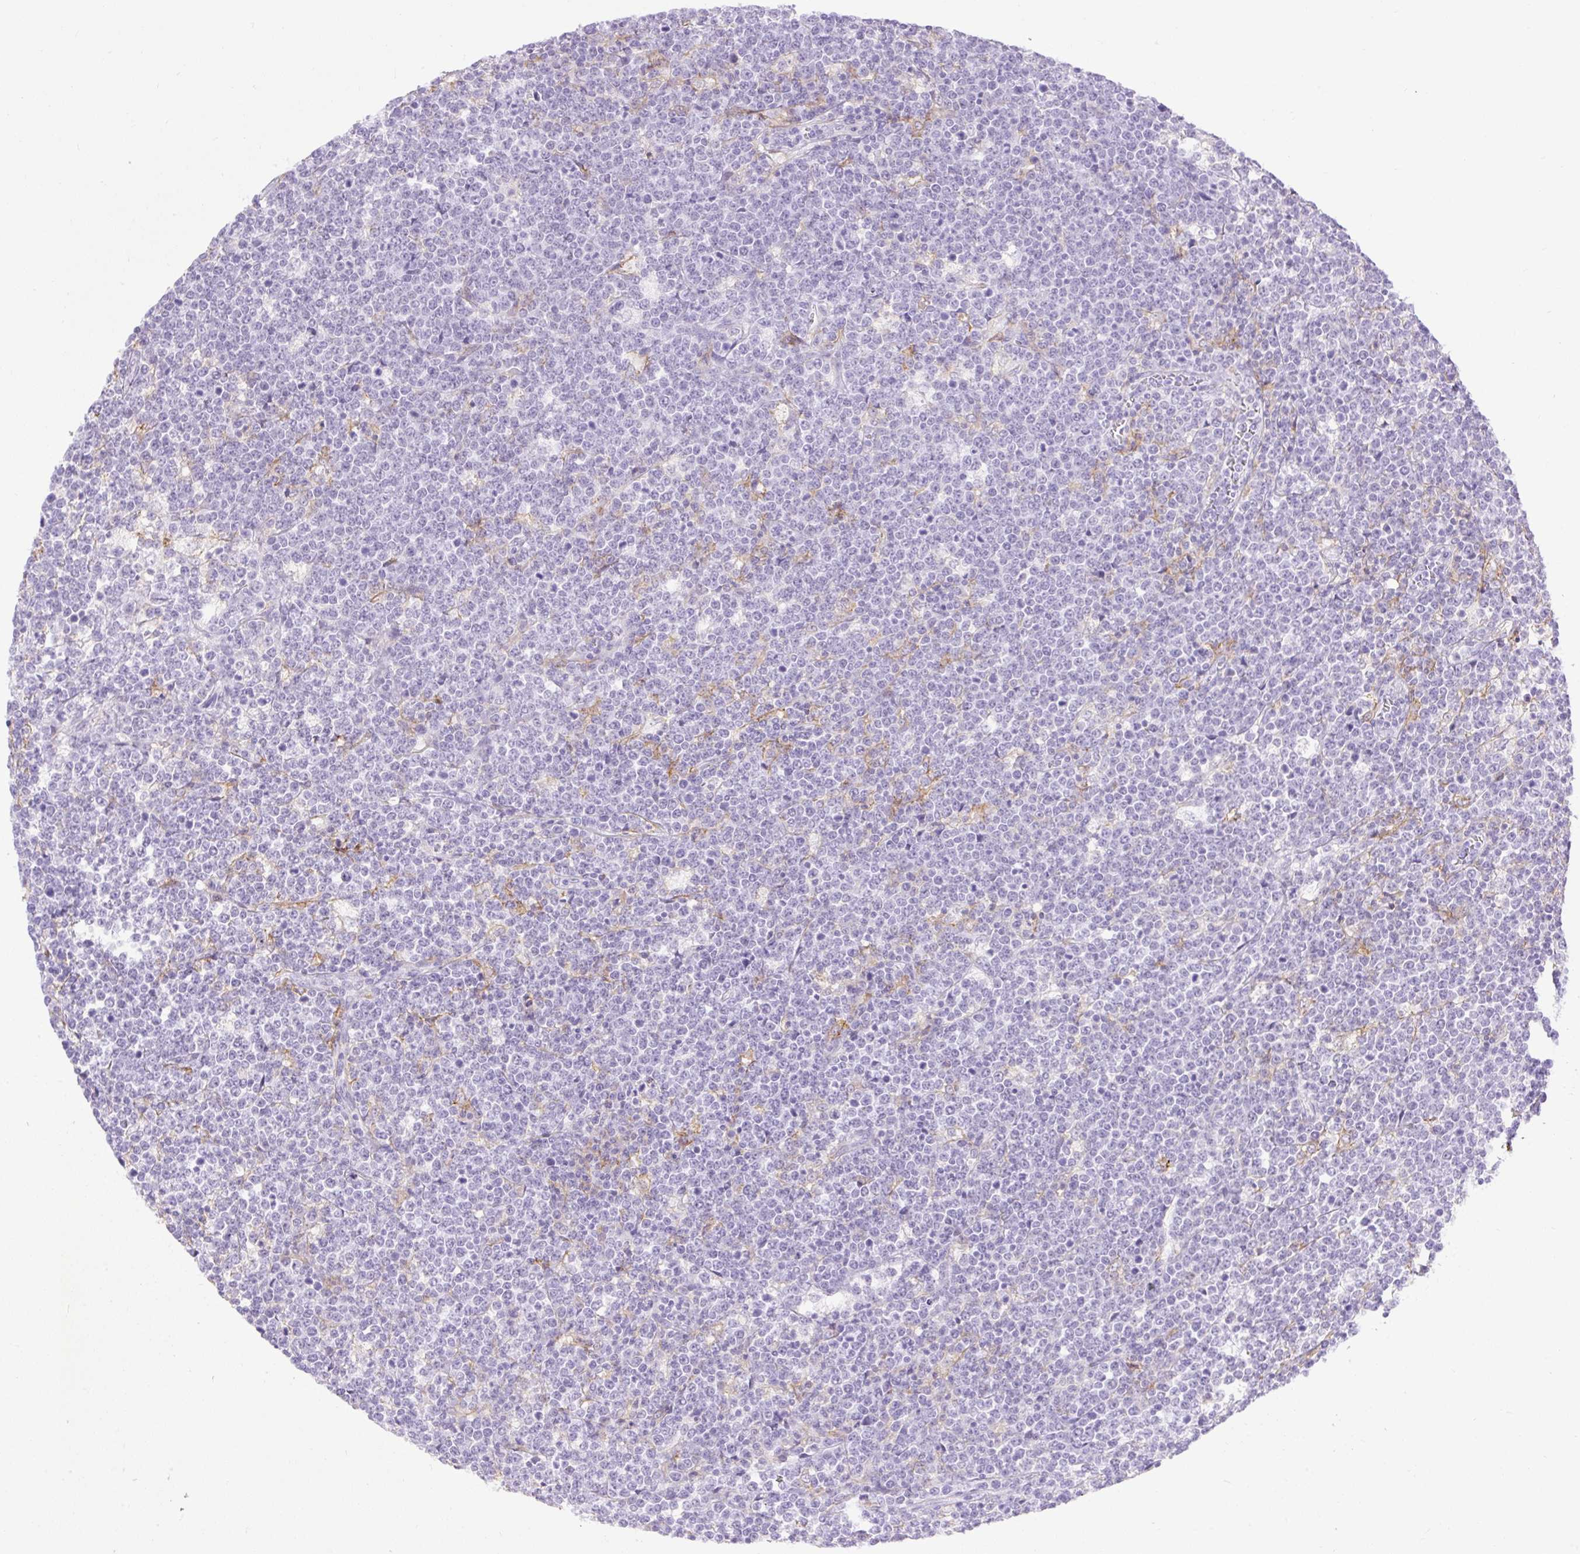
{"staining": {"intensity": "negative", "quantity": "none", "location": "none"}, "tissue": "lymphoma", "cell_type": "Tumor cells", "image_type": "cancer", "snomed": [{"axis": "morphology", "description": "Malignant lymphoma, non-Hodgkin's type, High grade"}, {"axis": "topography", "description": "Small intestine"}], "caption": "Lymphoma was stained to show a protein in brown. There is no significant positivity in tumor cells.", "gene": "SIGLEC1", "patient": {"sex": "male", "age": 8}}